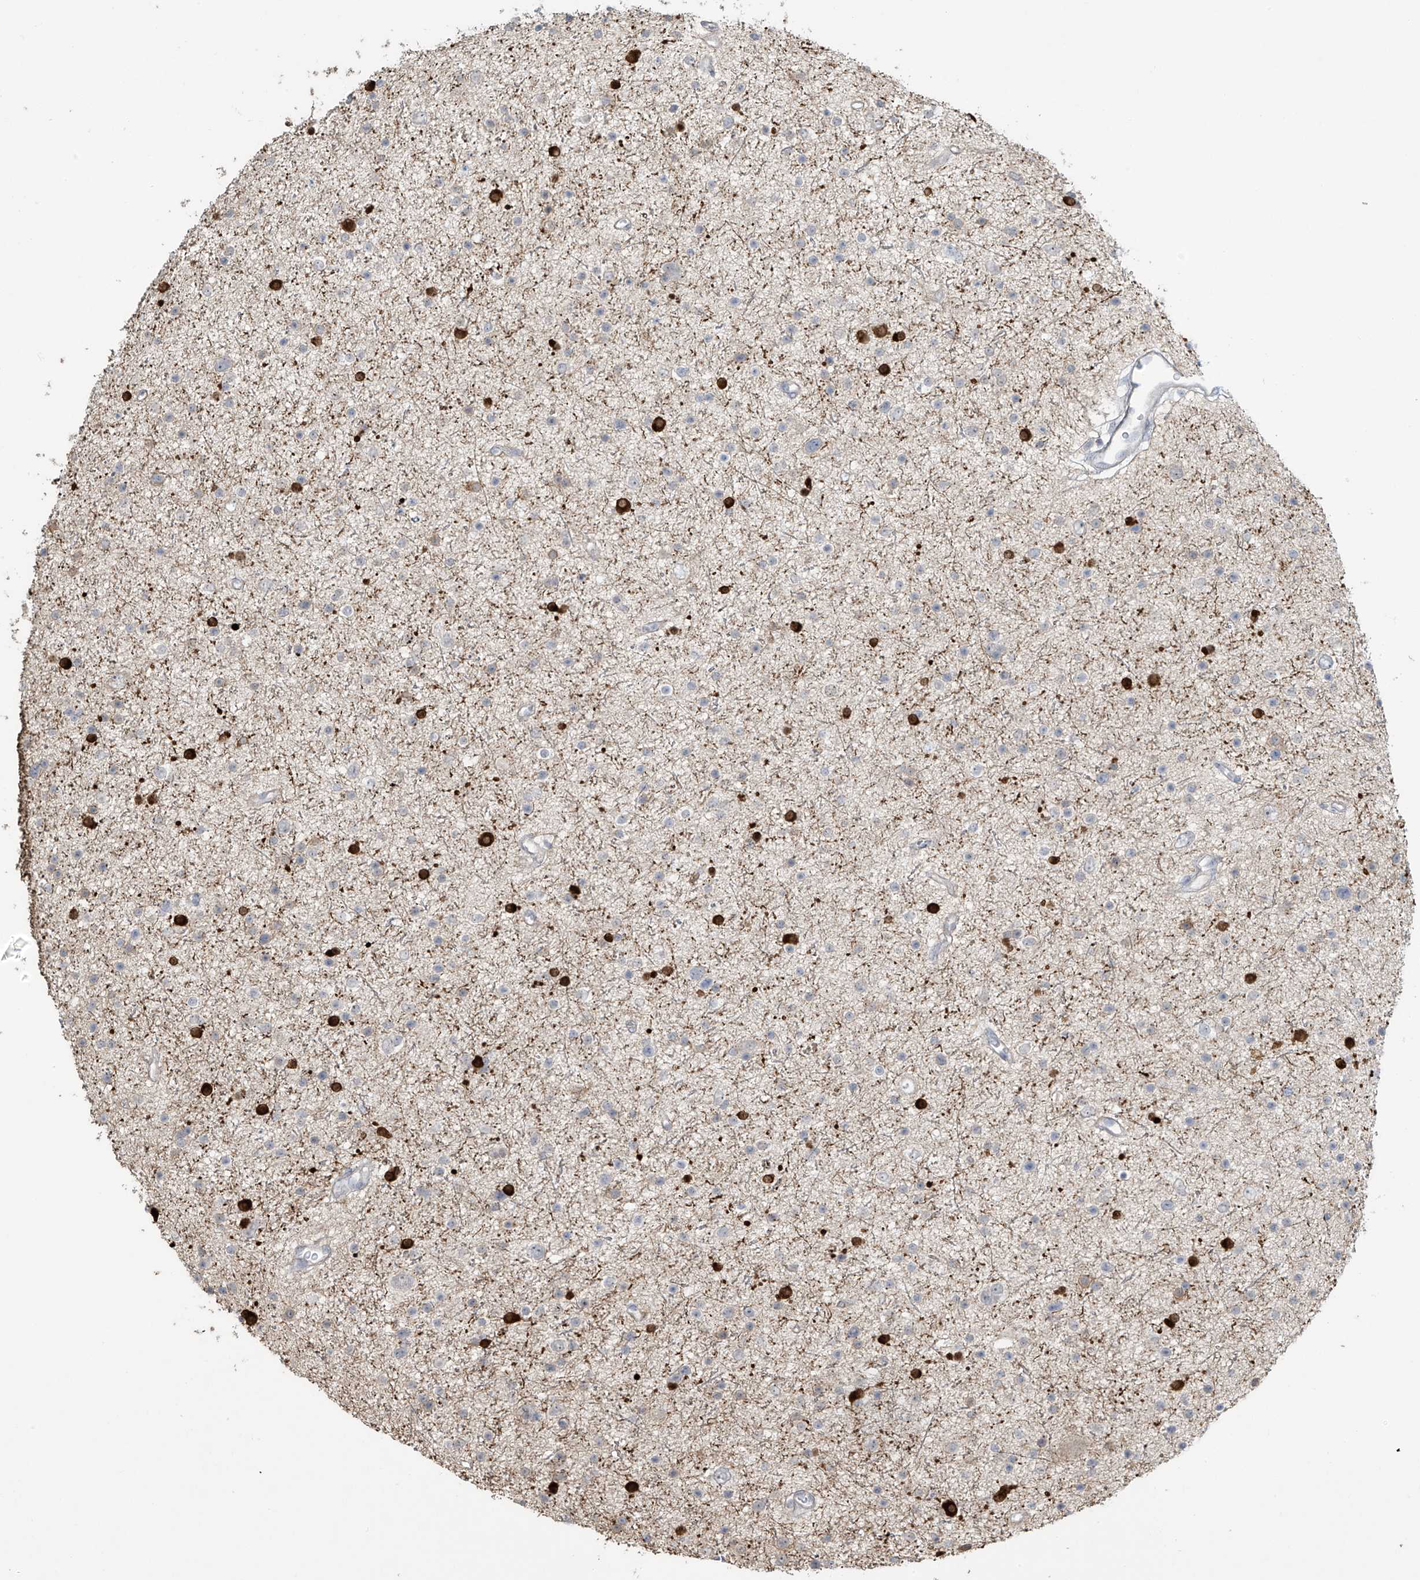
{"staining": {"intensity": "negative", "quantity": "none", "location": "none"}, "tissue": "glioma", "cell_type": "Tumor cells", "image_type": "cancer", "snomed": [{"axis": "morphology", "description": "Glioma, malignant, Low grade"}, {"axis": "topography", "description": "Brain"}], "caption": "High power microscopy micrograph of an IHC histopathology image of low-grade glioma (malignant), revealing no significant expression in tumor cells. Brightfield microscopy of immunohistochemistry stained with DAB (3,3'-diaminobenzidine) (brown) and hematoxylin (blue), captured at high magnification.", "gene": "TAGAP", "patient": {"sex": "female", "age": 37}}